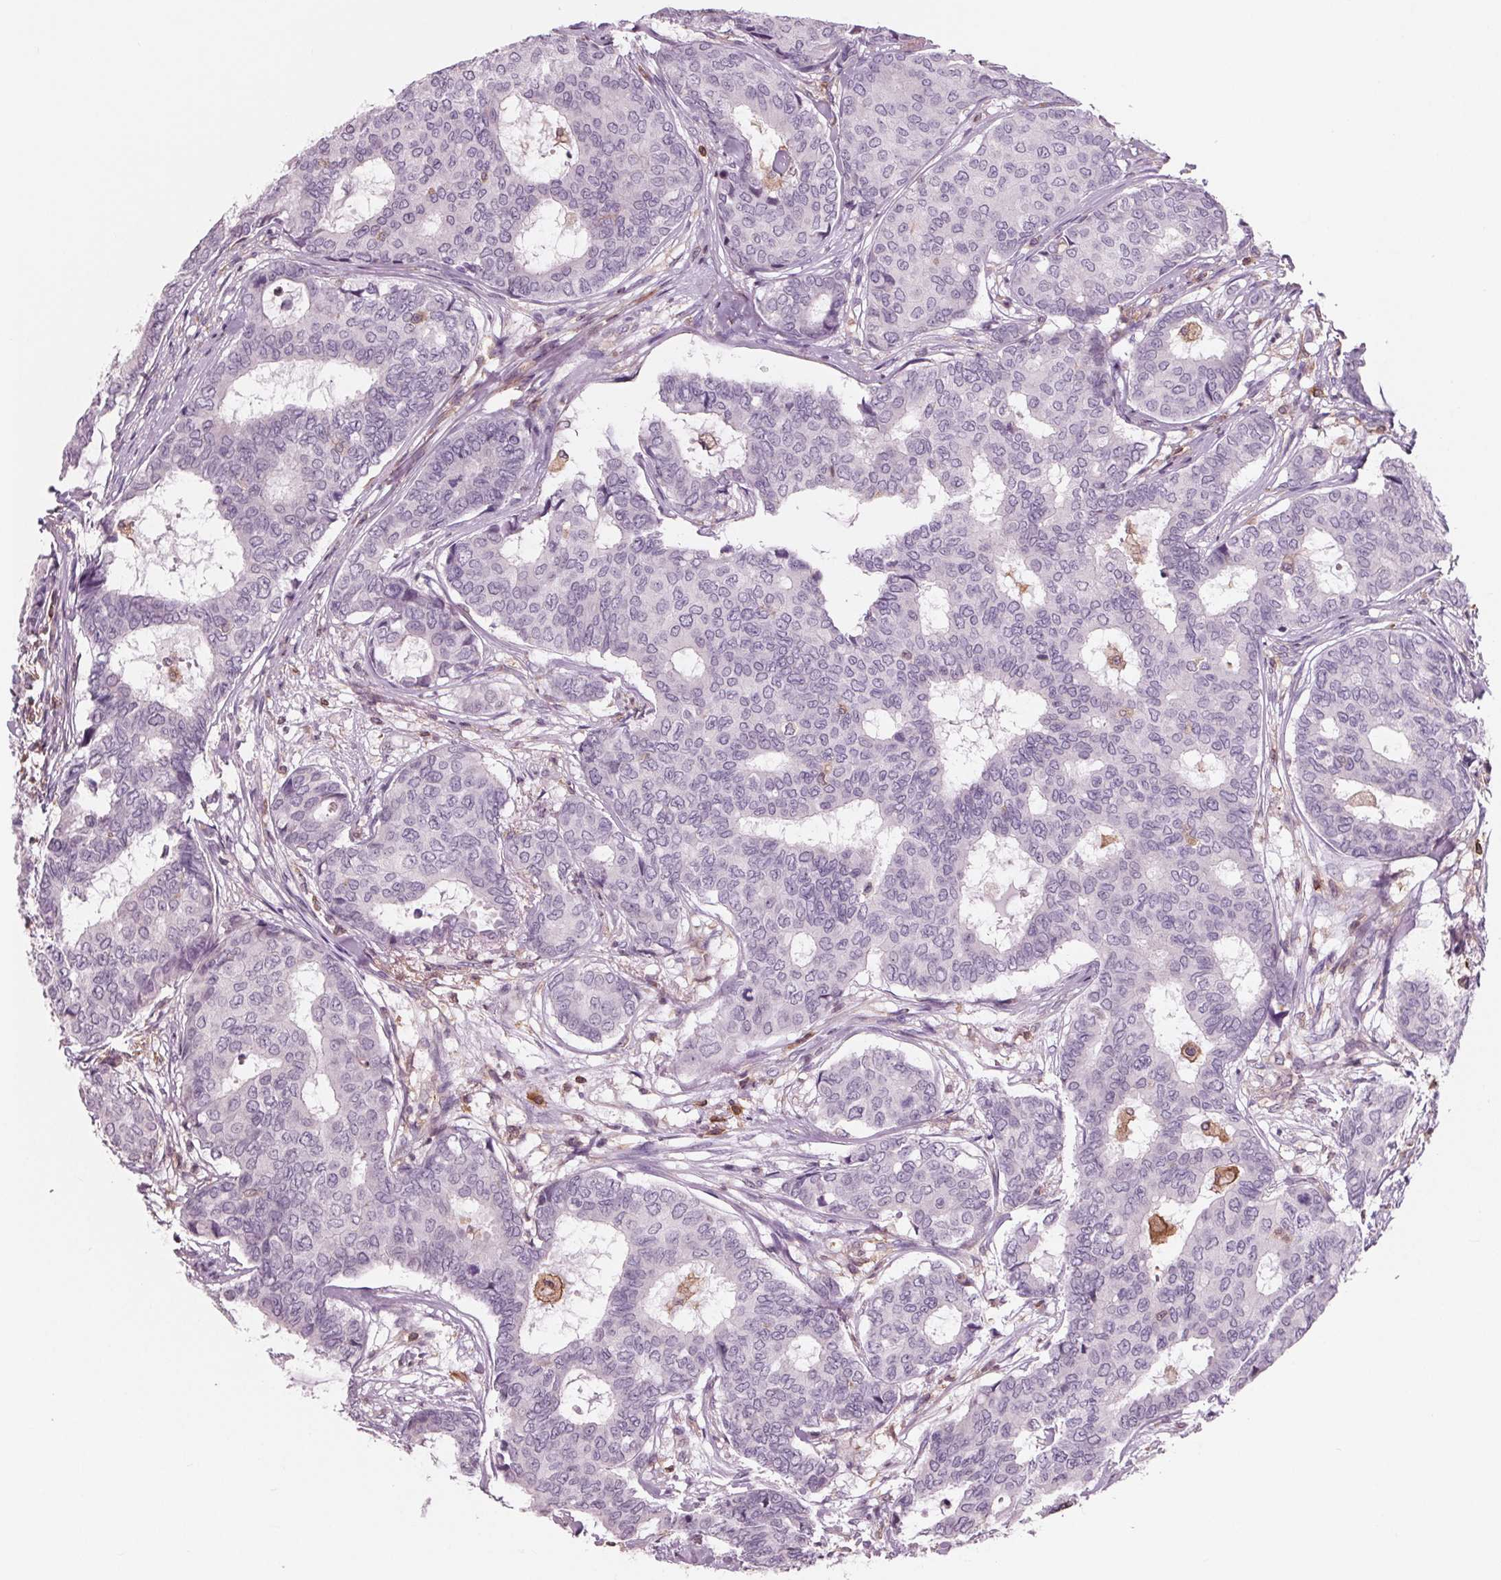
{"staining": {"intensity": "negative", "quantity": "none", "location": "none"}, "tissue": "breast cancer", "cell_type": "Tumor cells", "image_type": "cancer", "snomed": [{"axis": "morphology", "description": "Duct carcinoma"}, {"axis": "topography", "description": "Breast"}], "caption": "This is an immunohistochemistry histopathology image of breast cancer. There is no positivity in tumor cells.", "gene": "ARHGAP25", "patient": {"sex": "female", "age": 75}}